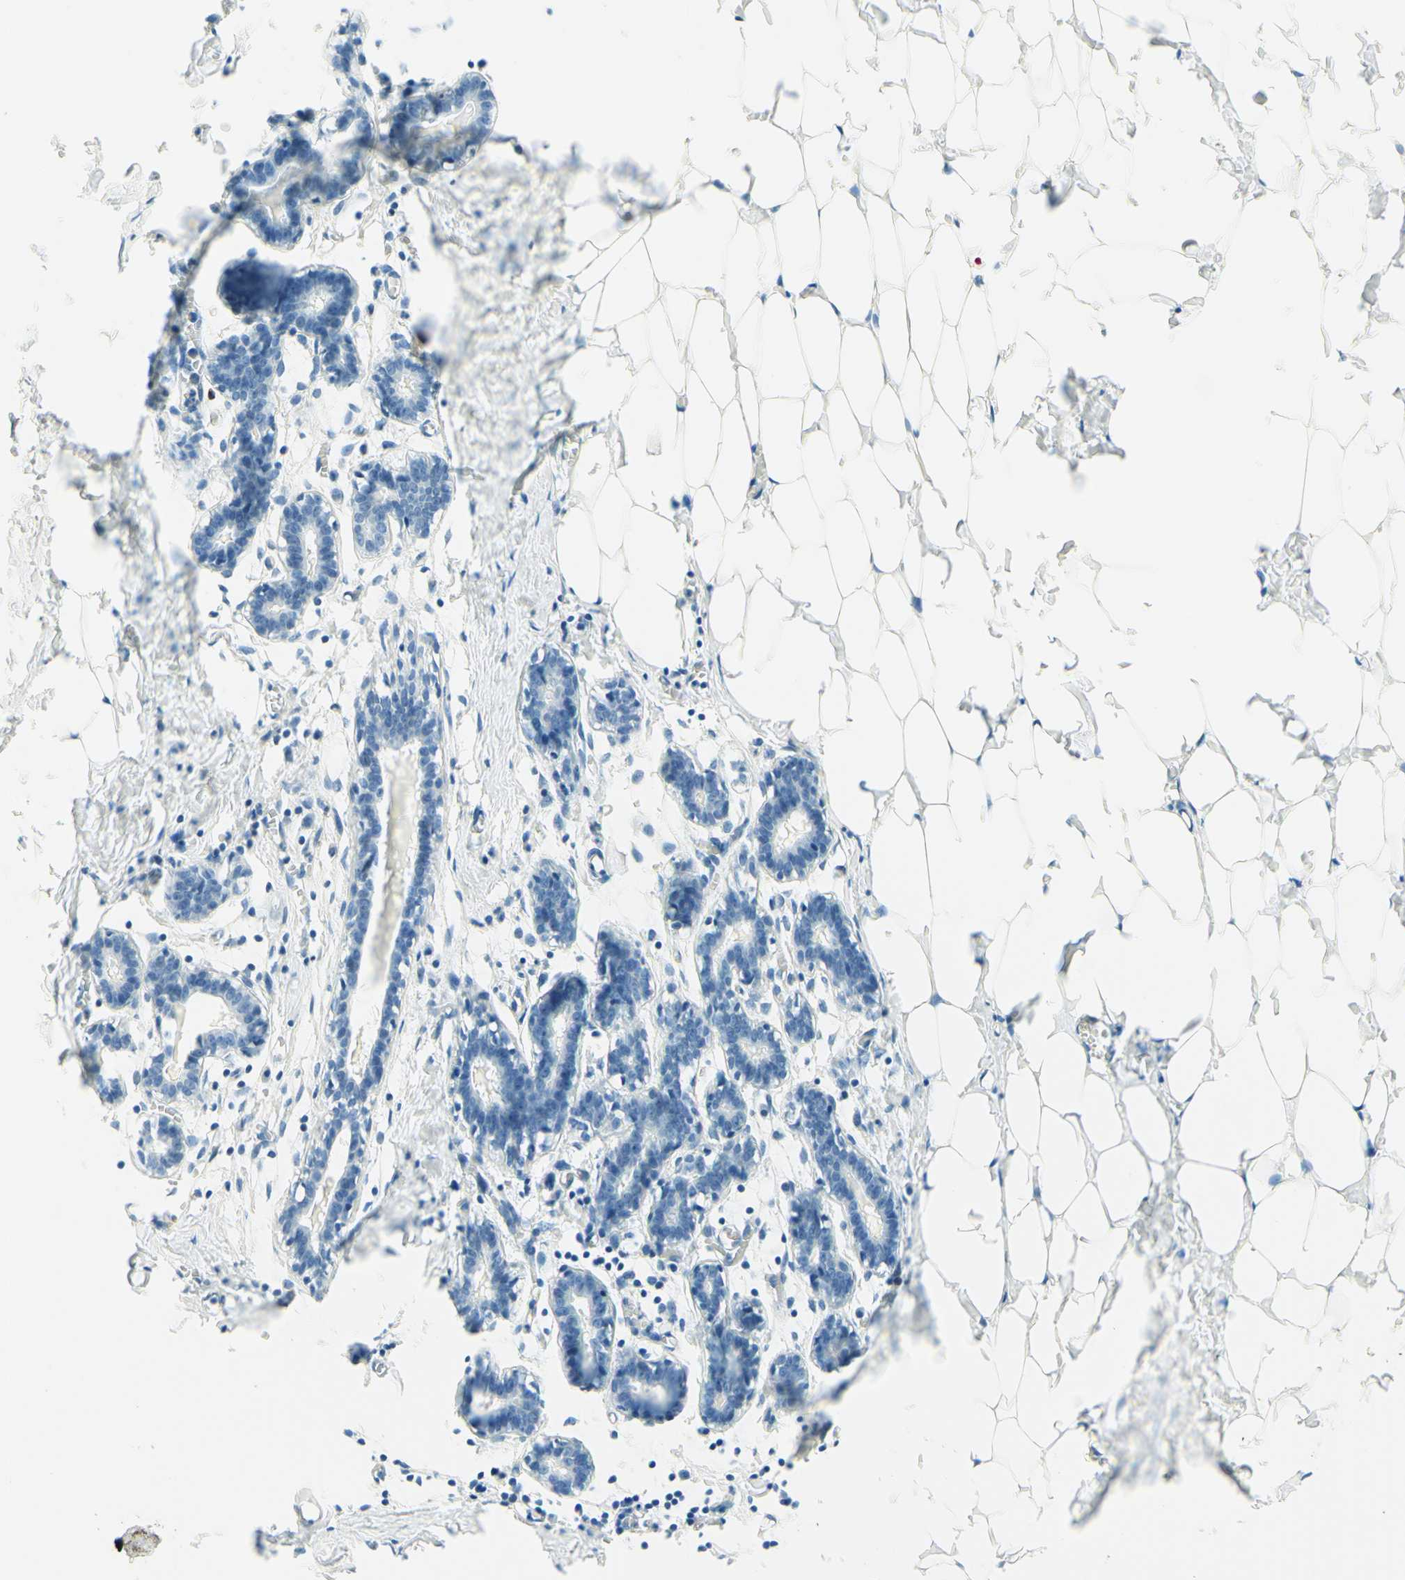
{"staining": {"intensity": "weak", "quantity": ">75%", "location": "cytoplasmic/membranous"}, "tissue": "breast", "cell_type": "Adipocytes", "image_type": "normal", "snomed": [{"axis": "morphology", "description": "Normal tissue, NOS"}, {"axis": "topography", "description": "Breast"}], "caption": "An immunohistochemistry (IHC) image of benign tissue is shown. Protein staining in brown labels weak cytoplasmic/membranous positivity in breast within adipocytes.", "gene": "UPK3B", "patient": {"sex": "female", "age": 27}}